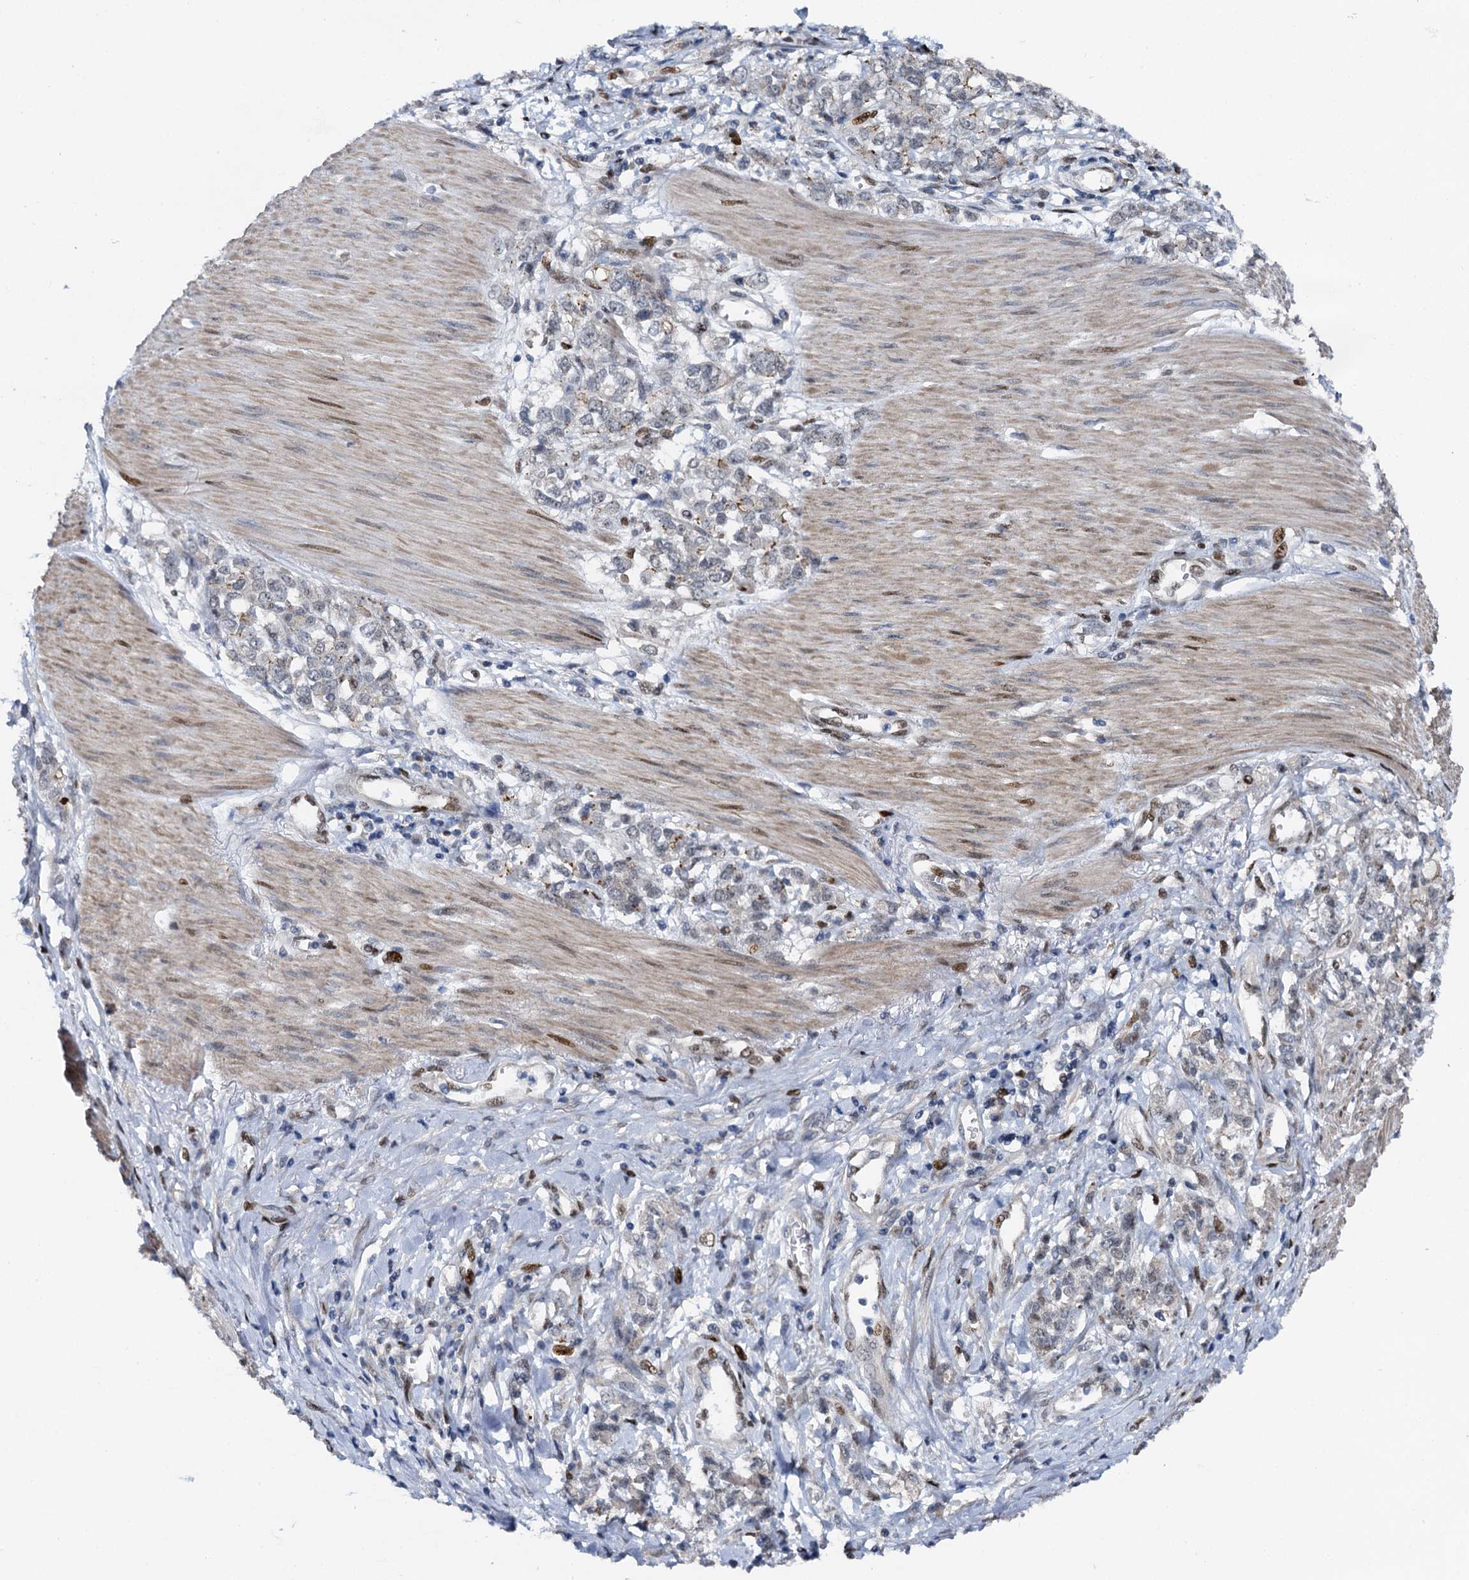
{"staining": {"intensity": "weak", "quantity": "<25%", "location": "cytoplasmic/membranous"}, "tissue": "stomach cancer", "cell_type": "Tumor cells", "image_type": "cancer", "snomed": [{"axis": "morphology", "description": "Adenocarcinoma, NOS"}, {"axis": "topography", "description": "Stomach"}], "caption": "Stomach cancer (adenocarcinoma) was stained to show a protein in brown. There is no significant expression in tumor cells.", "gene": "RUFY2", "patient": {"sex": "female", "age": 76}}